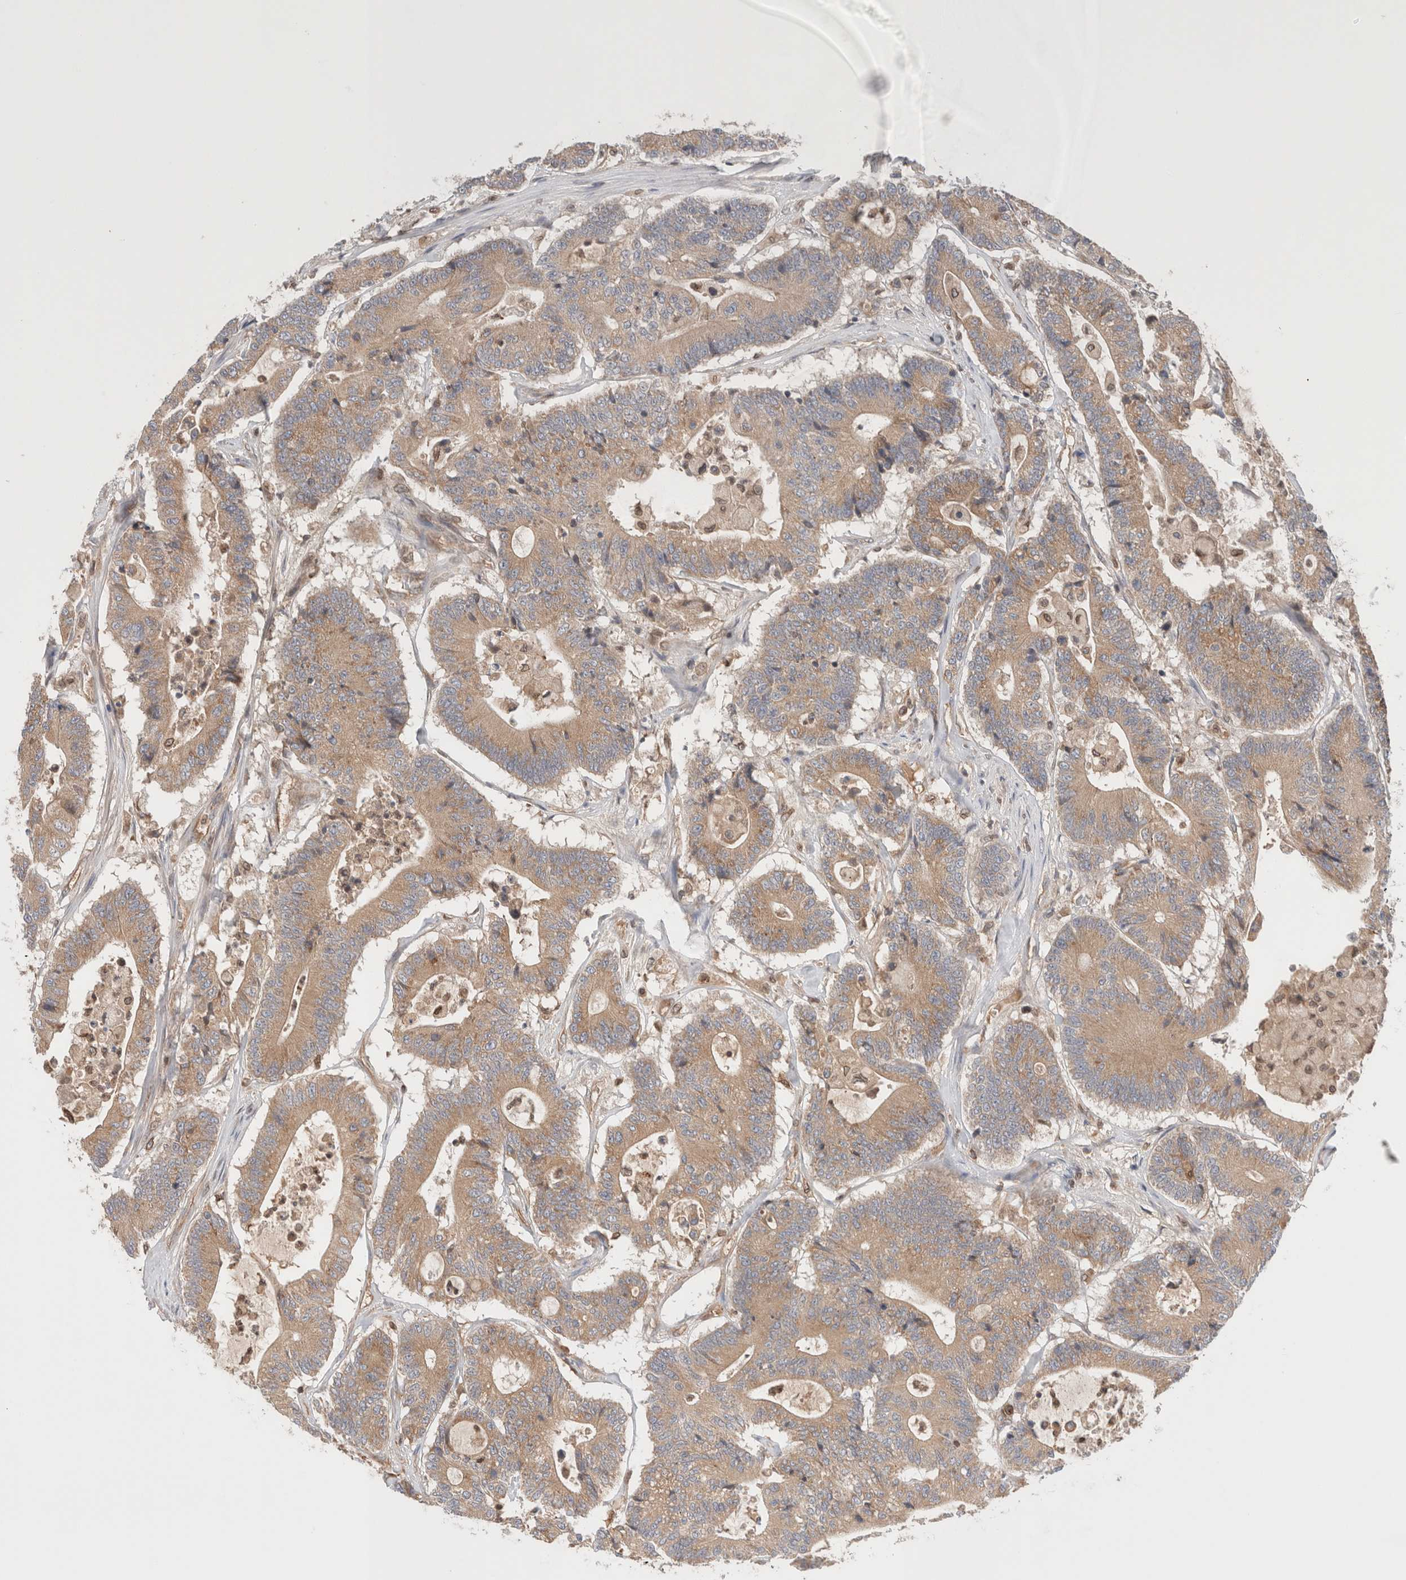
{"staining": {"intensity": "moderate", "quantity": ">75%", "location": "cytoplasmic/membranous"}, "tissue": "colorectal cancer", "cell_type": "Tumor cells", "image_type": "cancer", "snomed": [{"axis": "morphology", "description": "Adenocarcinoma, NOS"}, {"axis": "topography", "description": "Colon"}], "caption": "The photomicrograph demonstrates a brown stain indicating the presence of a protein in the cytoplasmic/membranous of tumor cells in colorectal cancer. (Stains: DAB in brown, nuclei in blue, Microscopy: brightfield microscopy at high magnification).", "gene": "SIKE1", "patient": {"sex": "female", "age": 84}}